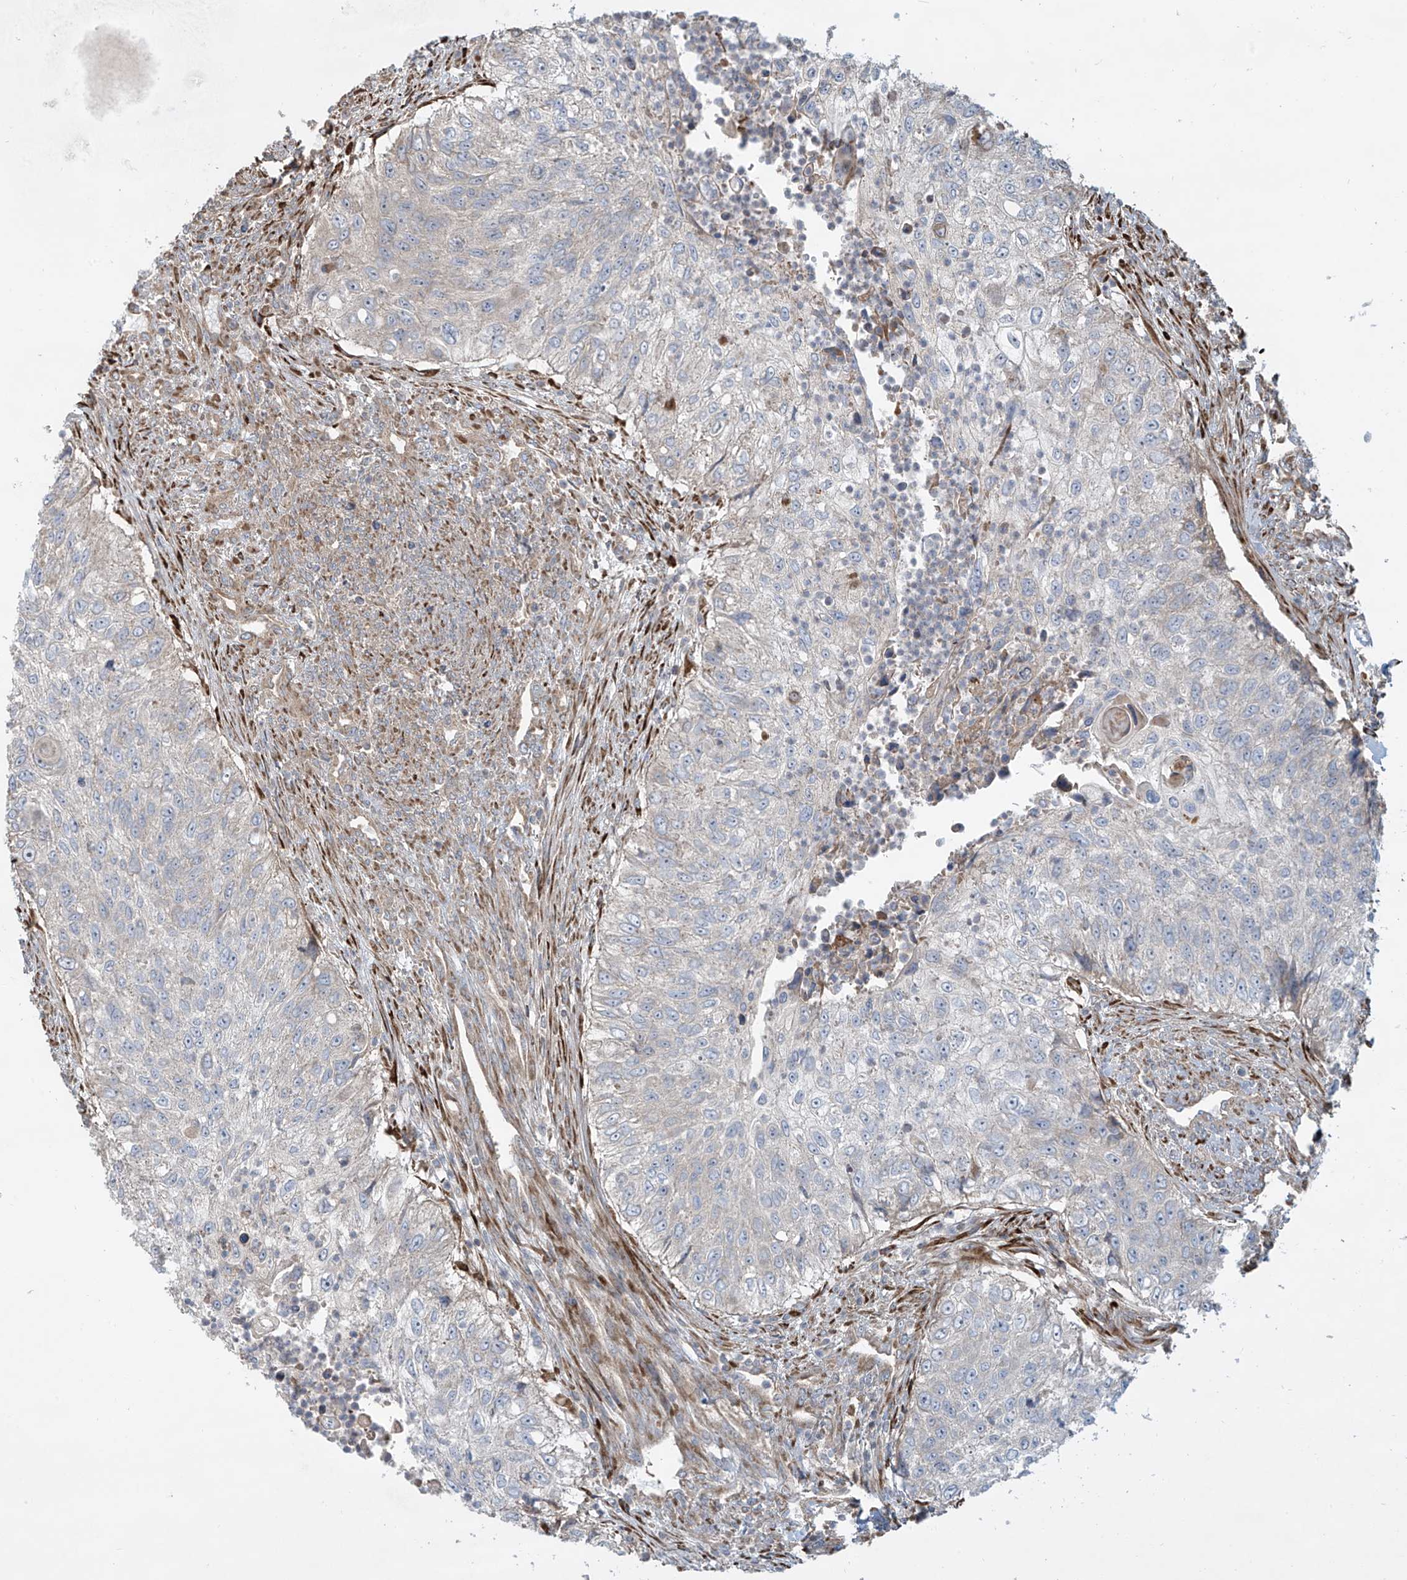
{"staining": {"intensity": "negative", "quantity": "none", "location": "none"}, "tissue": "urothelial cancer", "cell_type": "Tumor cells", "image_type": "cancer", "snomed": [{"axis": "morphology", "description": "Urothelial carcinoma, High grade"}, {"axis": "topography", "description": "Urinary bladder"}], "caption": "An image of human urothelial cancer is negative for staining in tumor cells.", "gene": "DDIT4", "patient": {"sex": "female", "age": 60}}